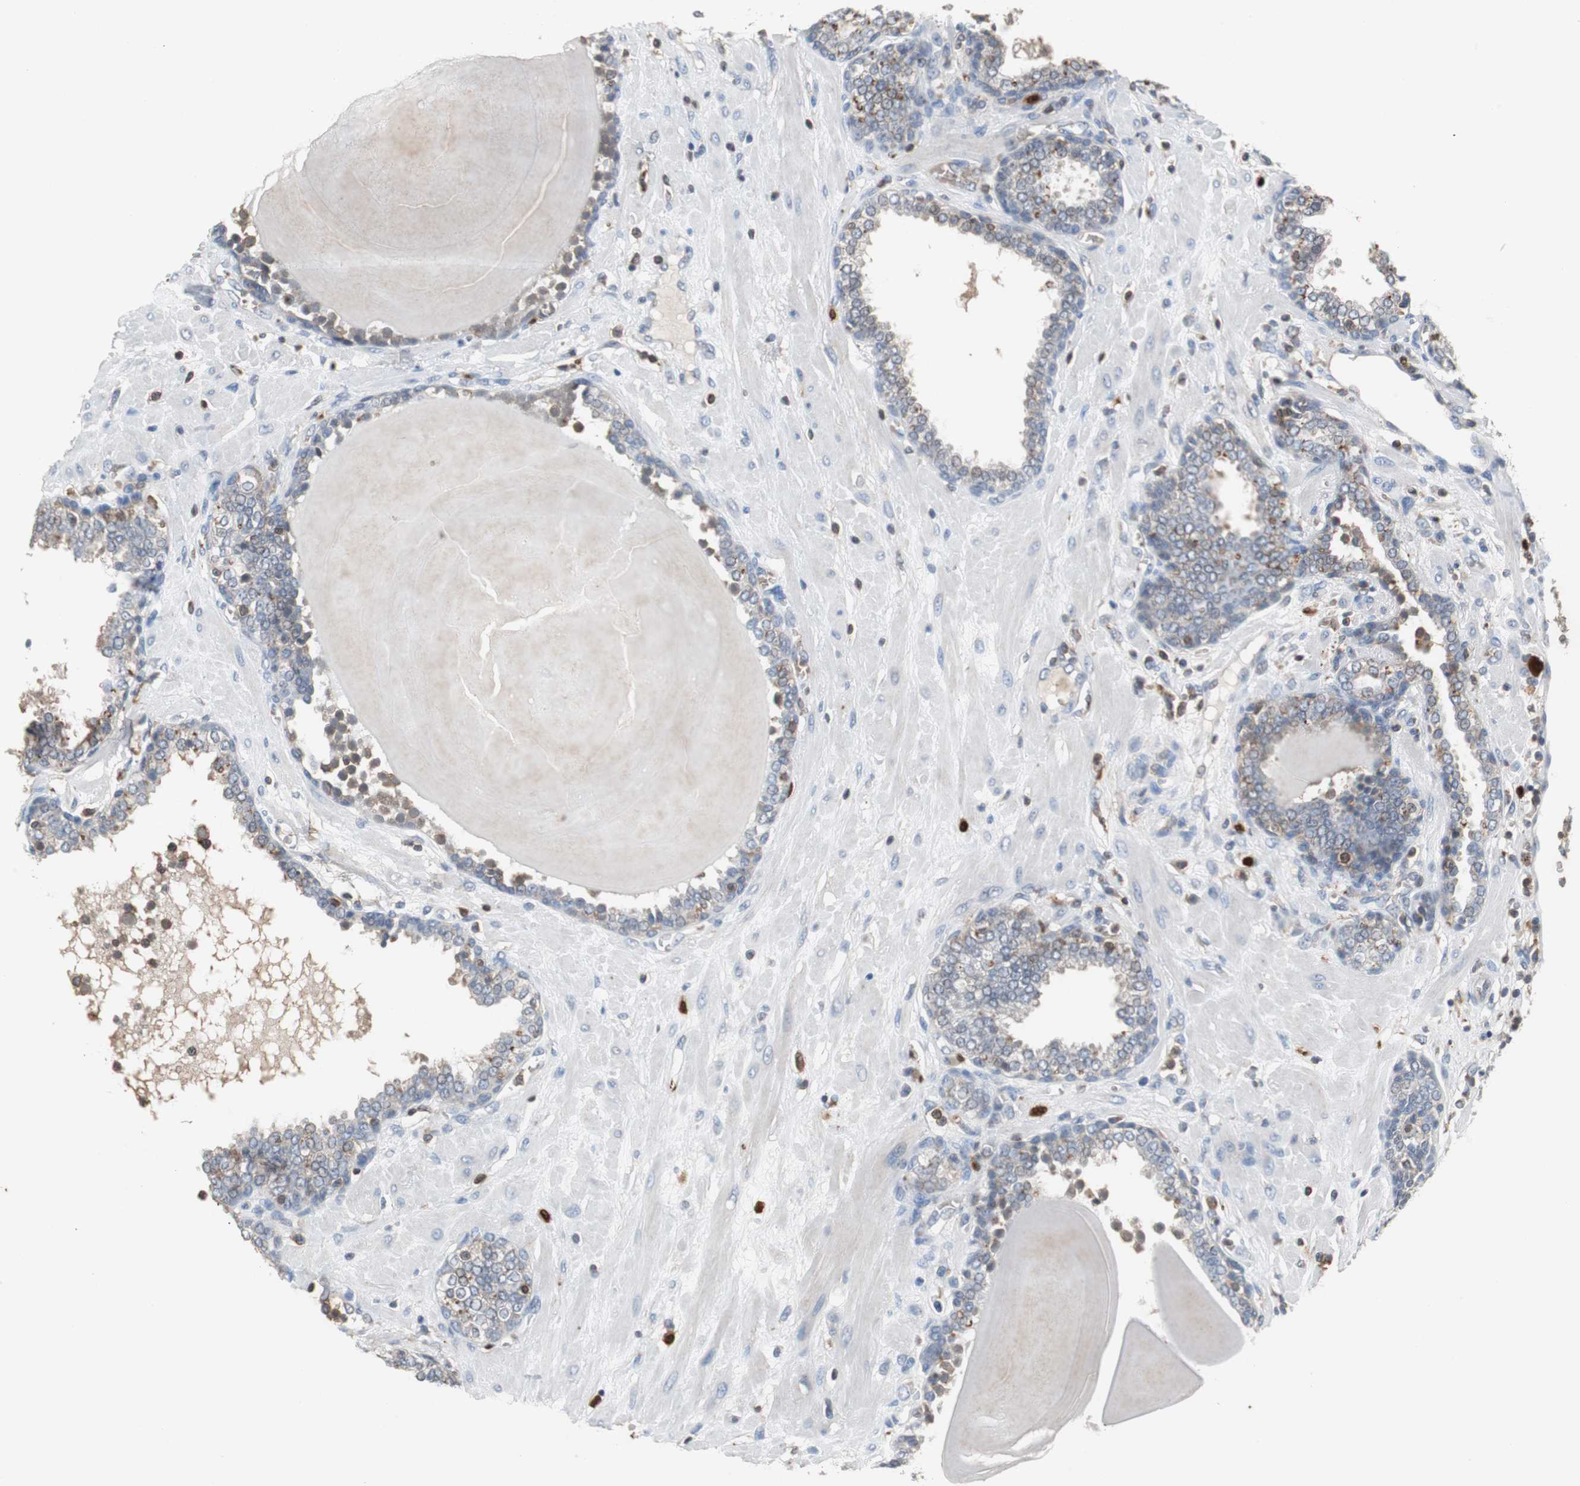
{"staining": {"intensity": "weak", "quantity": "<25%", "location": "cytoplasmic/membranous"}, "tissue": "prostate", "cell_type": "Glandular cells", "image_type": "normal", "snomed": [{"axis": "morphology", "description": "Normal tissue, NOS"}, {"axis": "topography", "description": "Prostate"}], "caption": "Glandular cells show no significant positivity in normal prostate.", "gene": "CALB2", "patient": {"sex": "male", "age": 51}}